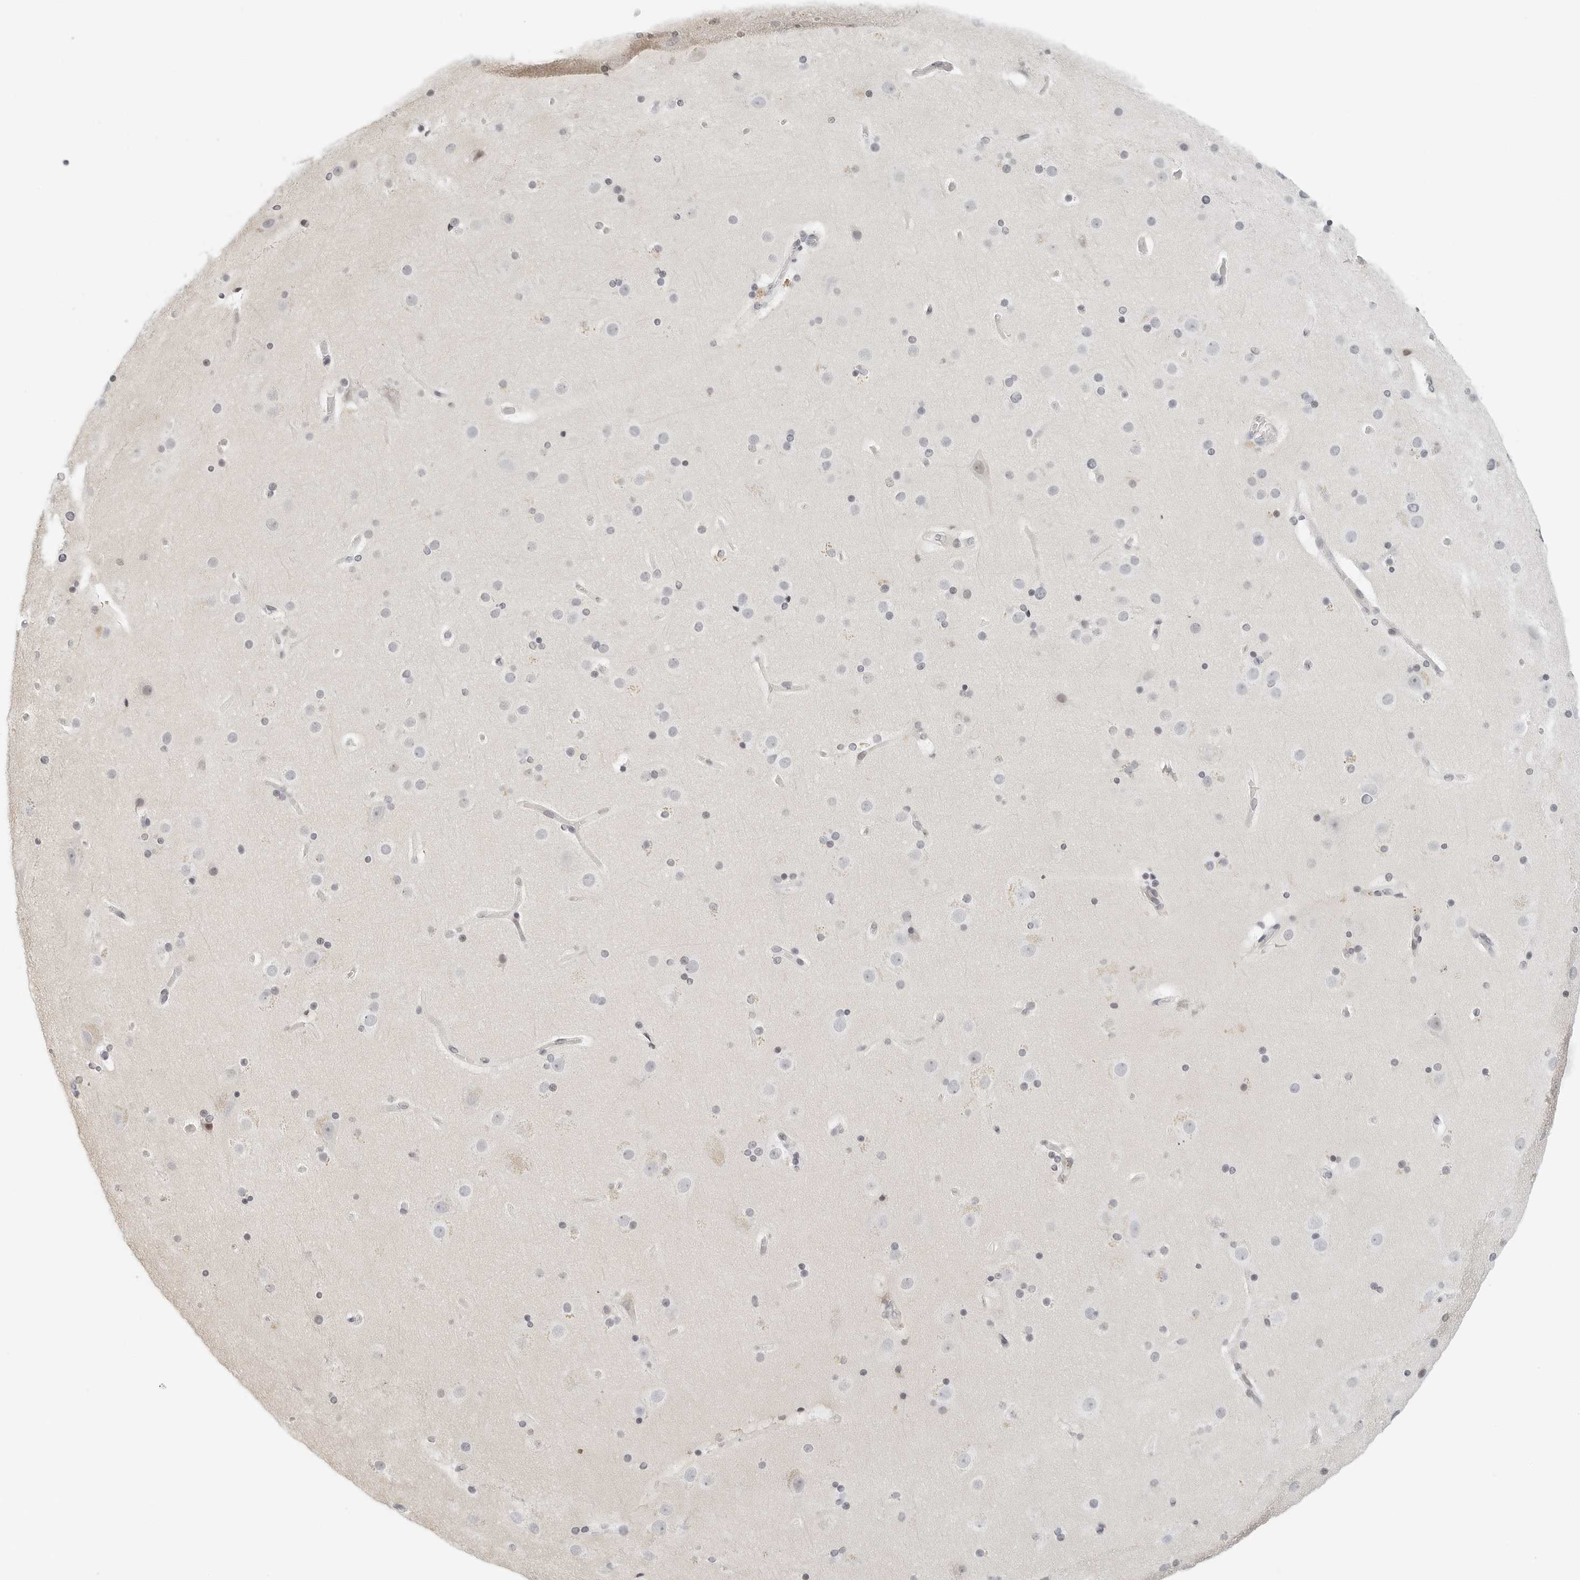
{"staining": {"intensity": "negative", "quantity": "none", "location": "none"}, "tissue": "cerebral cortex", "cell_type": "Endothelial cells", "image_type": "normal", "snomed": [{"axis": "morphology", "description": "Normal tissue, NOS"}, {"axis": "topography", "description": "Cerebral cortex"}], "caption": "The image demonstrates no staining of endothelial cells in benign cerebral cortex.", "gene": "NTMT2", "patient": {"sex": "male", "age": 57}}